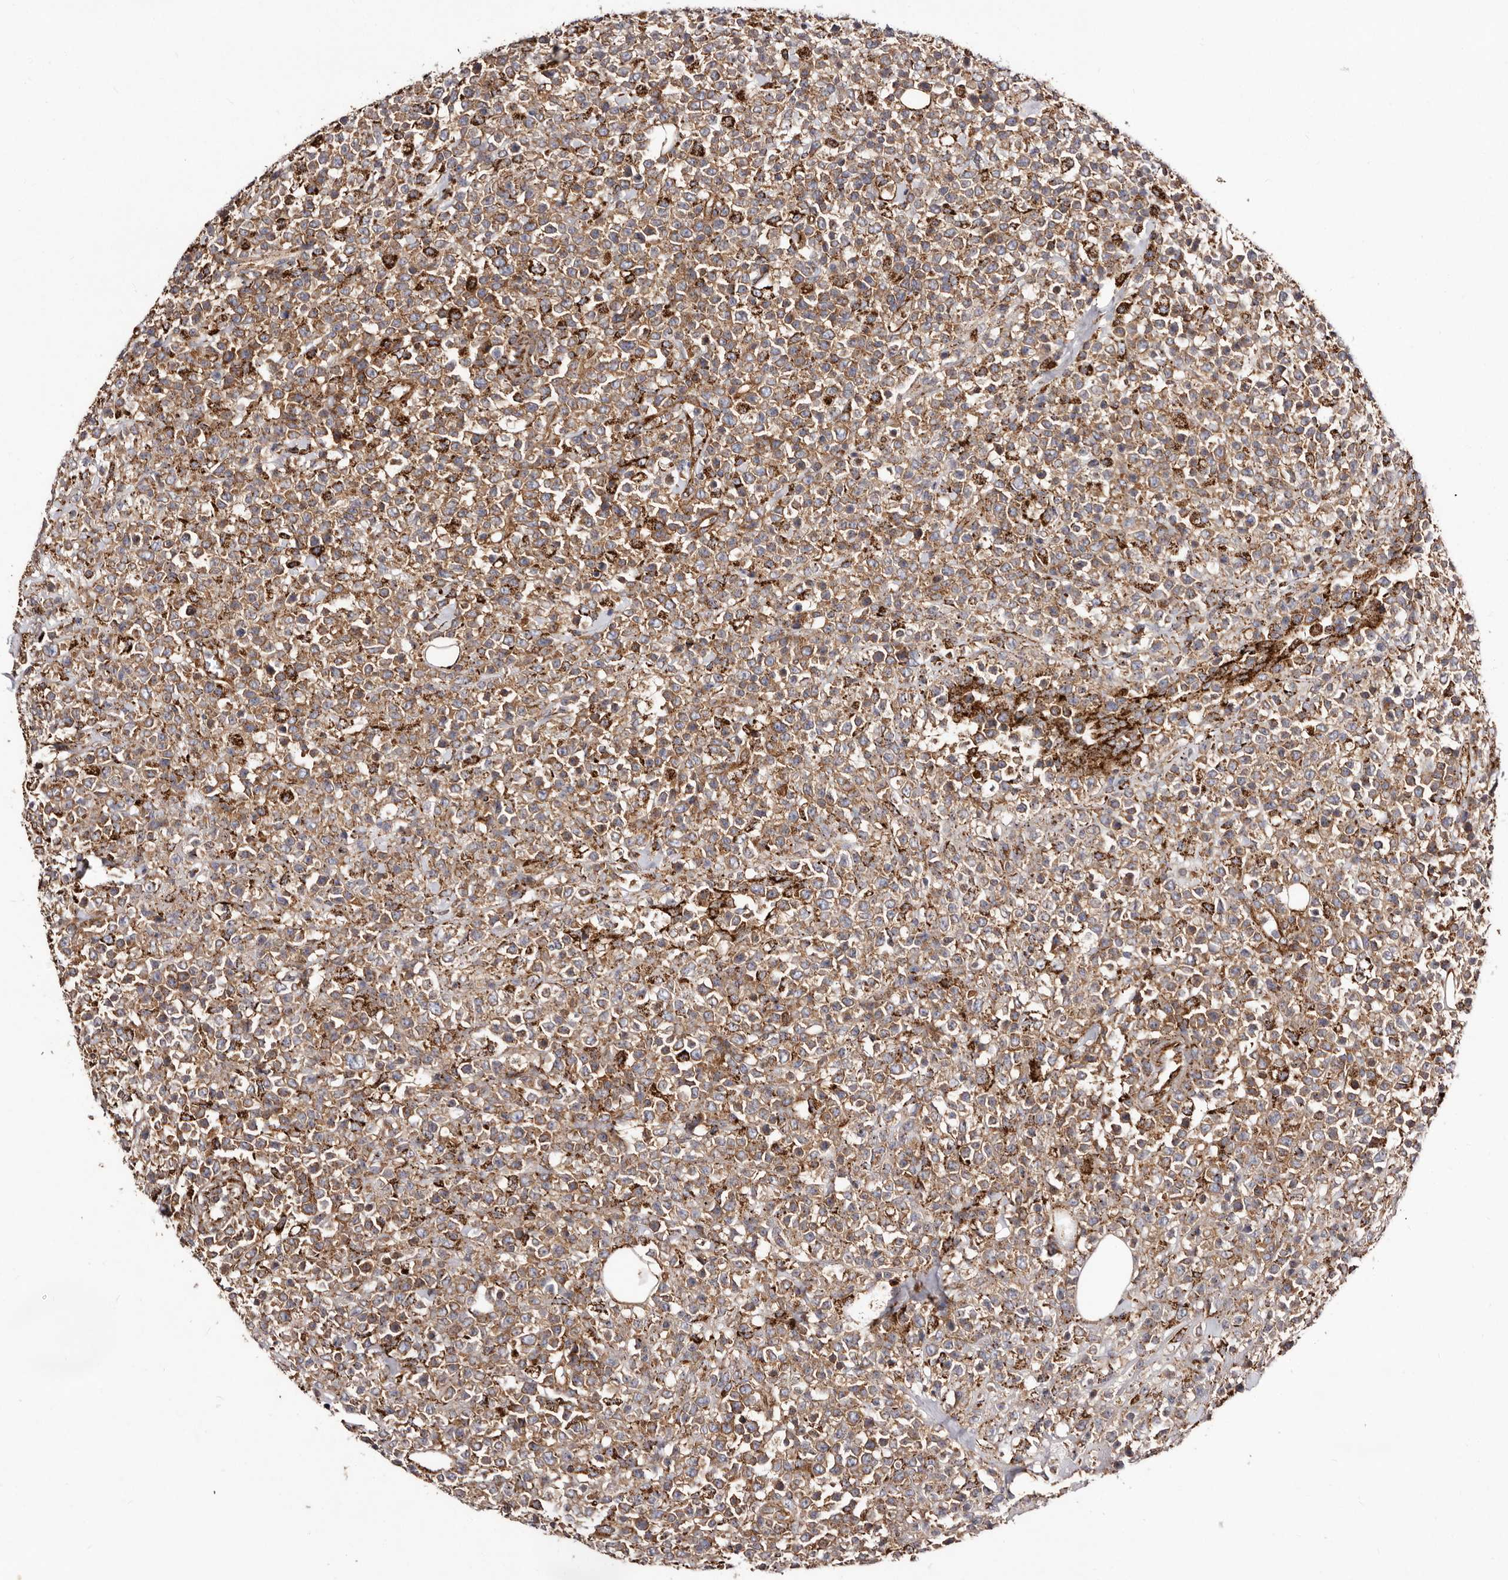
{"staining": {"intensity": "moderate", "quantity": ">75%", "location": "cytoplasmic/membranous"}, "tissue": "lymphoma", "cell_type": "Tumor cells", "image_type": "cancer", "snomed": [{"axis": "morphology", "description": "Malignant lymphoma, non-Hodgkin's type, High grade"}, {"axis": "topography", "description": "Colon"}], "caption": "Human lymphoma stained with a protein marker displays moderate staining in tumor cells.", "gene": "LUZP1", "patient": {"sex": "female", "age": 53}}